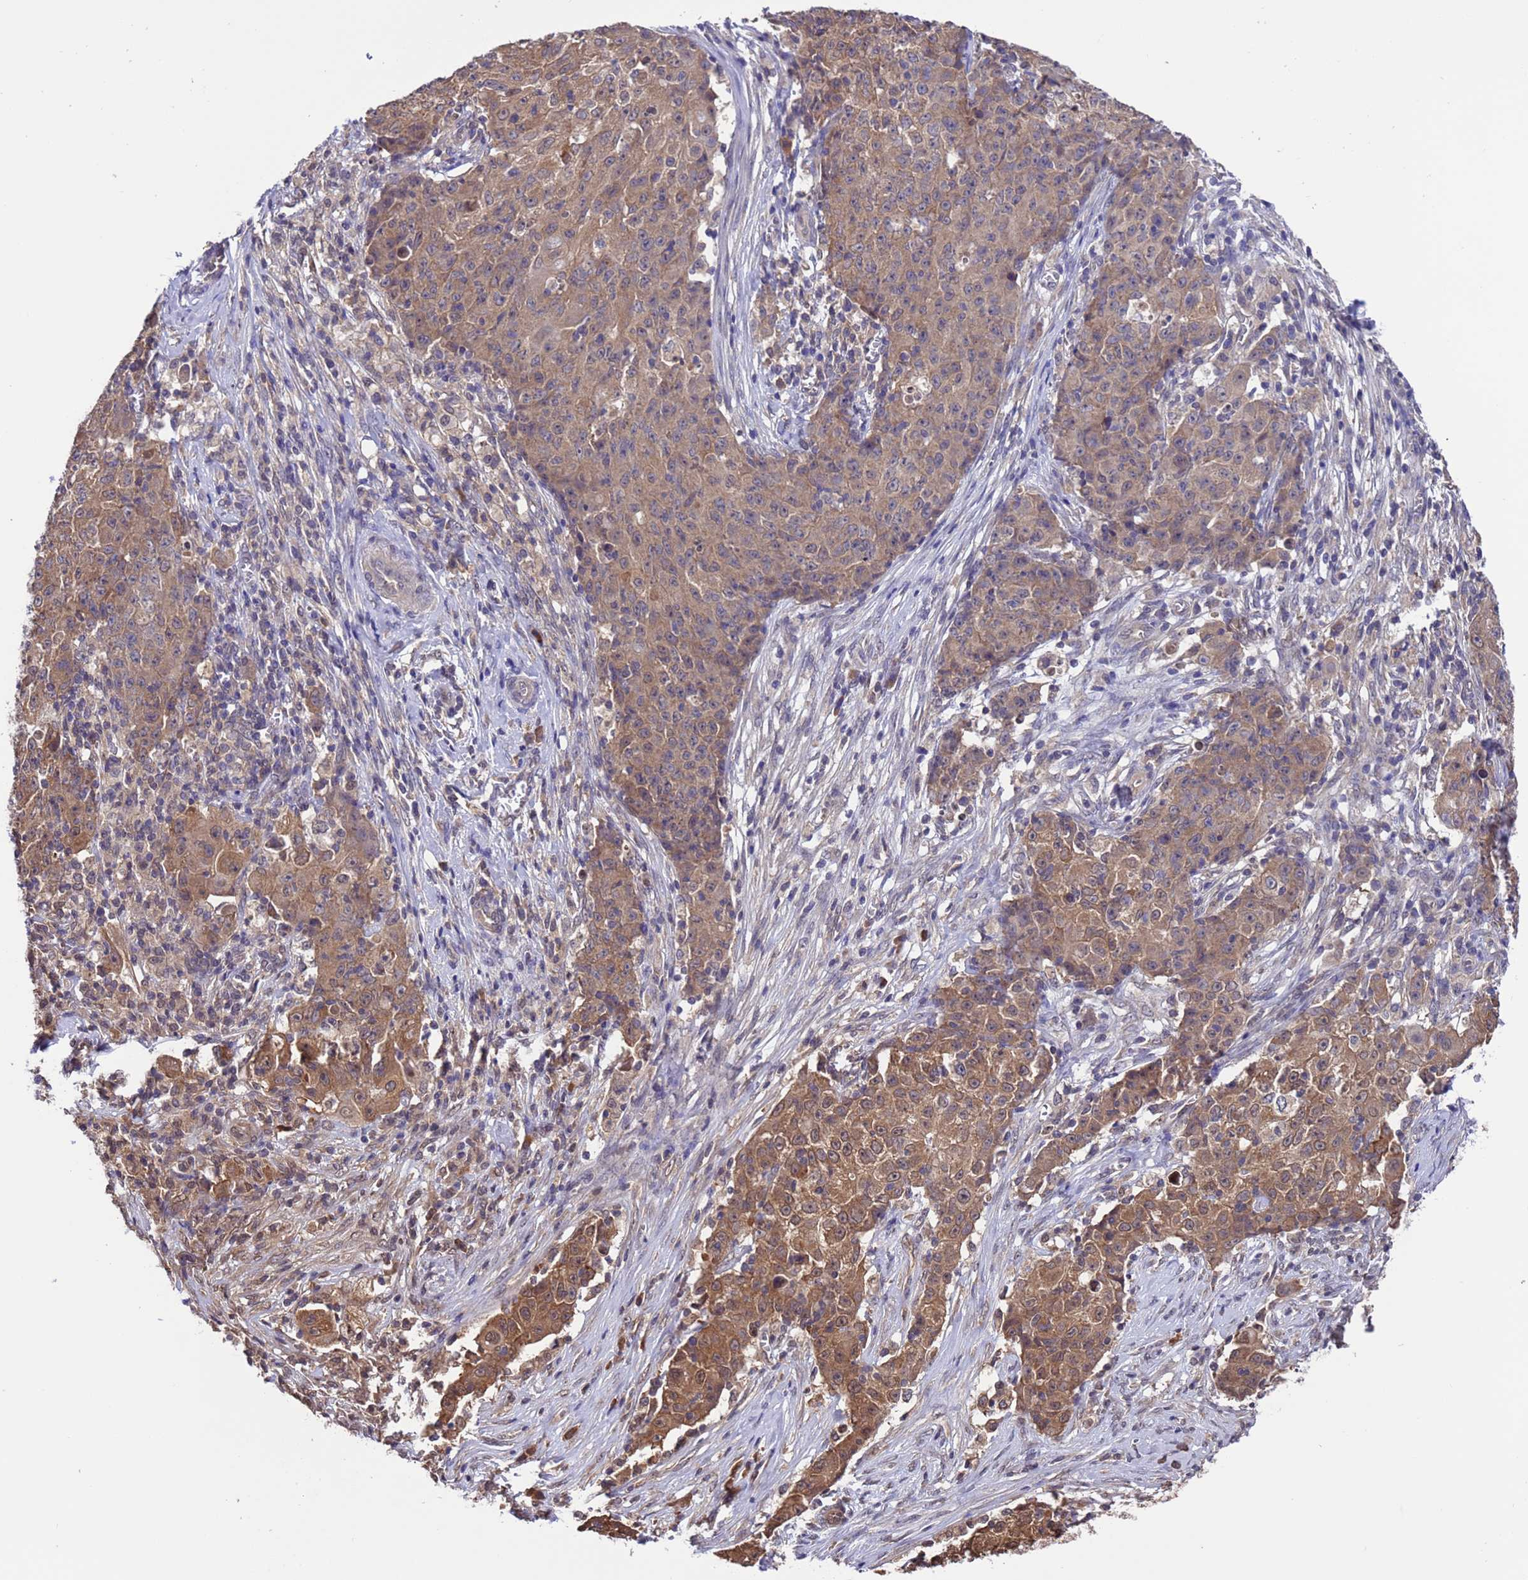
{"staining": {"intensity": "moderate", "quantity": ">75%", "location": "cytoplasmic/membranous"}, "tissue": "ovarian cancer", "cell_type": "Tumor cells", "image_type": "cancer", "snomed": [{"axis": "morphology", "description": "Carcinoma, endometroid"}, {"axis": "topography", "description": "Ovary"}], "caption": "Immunohistochemical staining of ovarian cancer exhibits moderate cytoplasmic/membranous protein expression in approximately >75% of tumor cells.", "gene": "ZFP69B", "patient": {"sex": "female", "age": 42}}